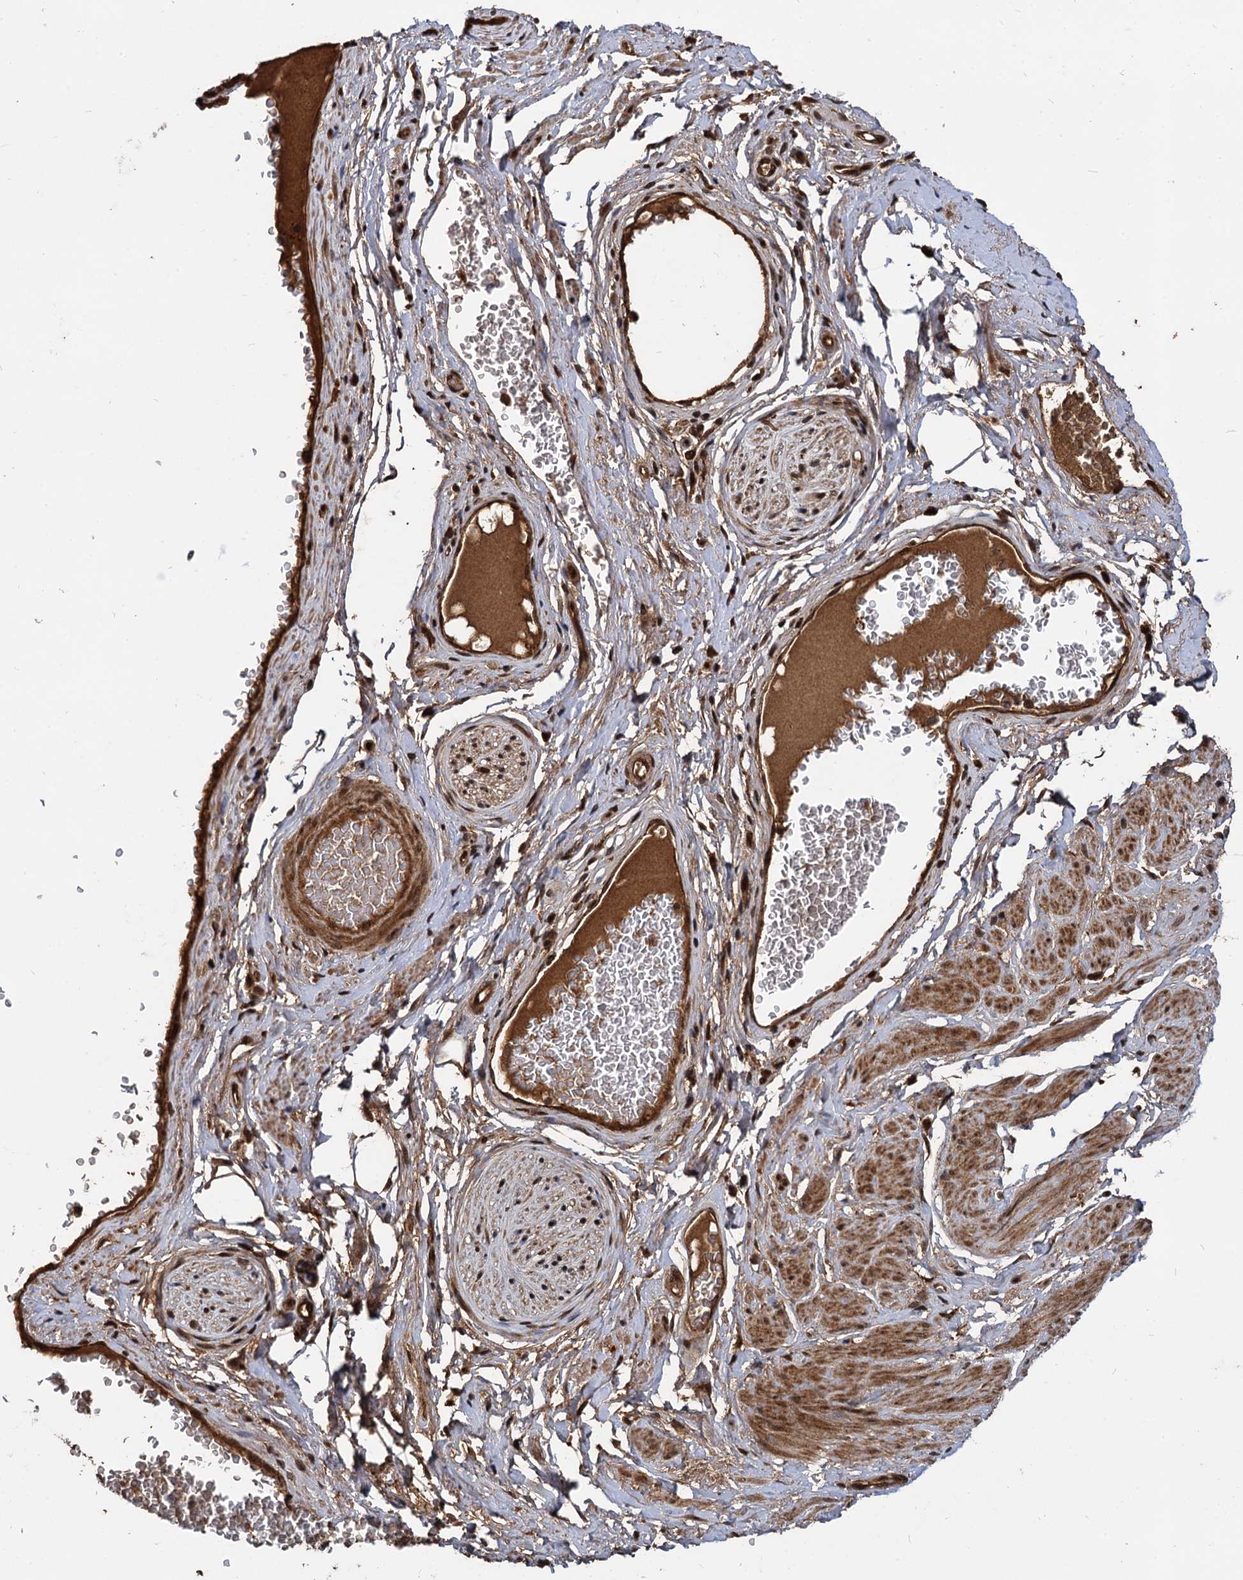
{"staining": {"intensity": "moderate", "quantity": ">75%", "location": "nuclear"}, "tissue": "adipose tissue", "cell_type": "Adipocytes", "image_type": "normal", "snomed": [{"axis": "morphology", "description": "Normal tissue, NOS"}, {"axis": "morphology", "description": "Adenocarcinoma, NOS"}, {"axis": "topography", "description": "Rectum"}, {"axis": "topography", "description": "Vagina"}, {"axis": "topography", "description": "Peripheral nerve tissue"}], "caption": "Immunohistochemistry (IHC) histopathology image of normal adipose tissue: human adipose tissue stained using IHC demonstrates medium levels of moderate protein expression localized specifically in the nuclear of adipocytes, appearing as a nuclear brown color.", "gene": "CEP192", "patient": {"sex": "female", "age": 71}}